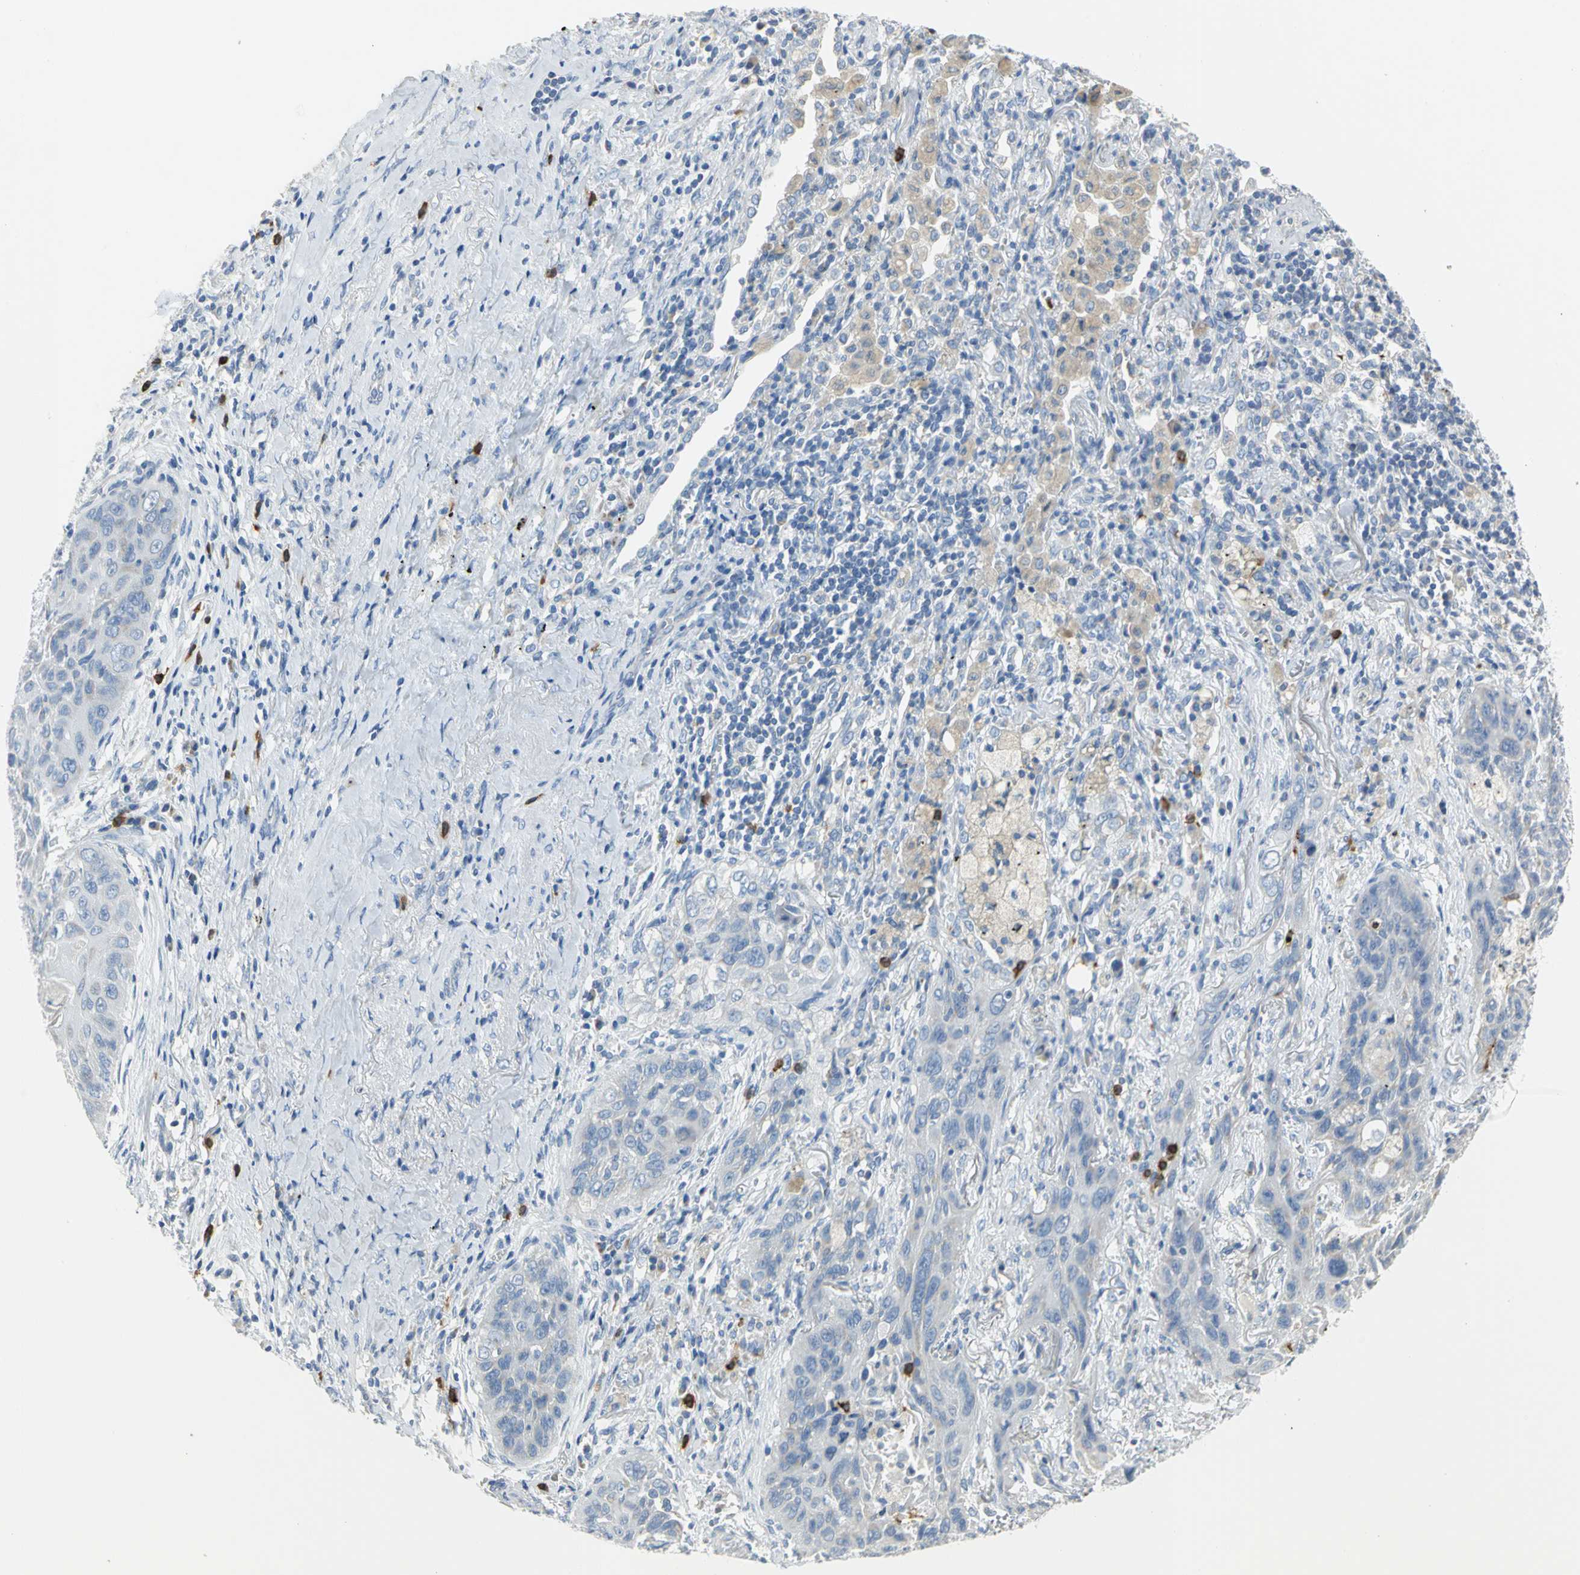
{"staining": {"intensity": "negative", "quantity": "none", "location": "none"}, "tissue": "lung cancer", "cell_type": "Tumor cells", "image_type": "cancer", "snomed": [{"axis": "morphology", "description": "Squamous cell carcinoma, NOS"}, {"axis": "topography", "description": "Lung"}], "caption": "DAB (3,3'-diaminobenzidine) immunohistochemical staining of lung cancer (squamous cell carcinoma) shows no significant expression in tumor cells.", "gene": "ALOX15", "patient": {"sex": "female", "age": 67}}